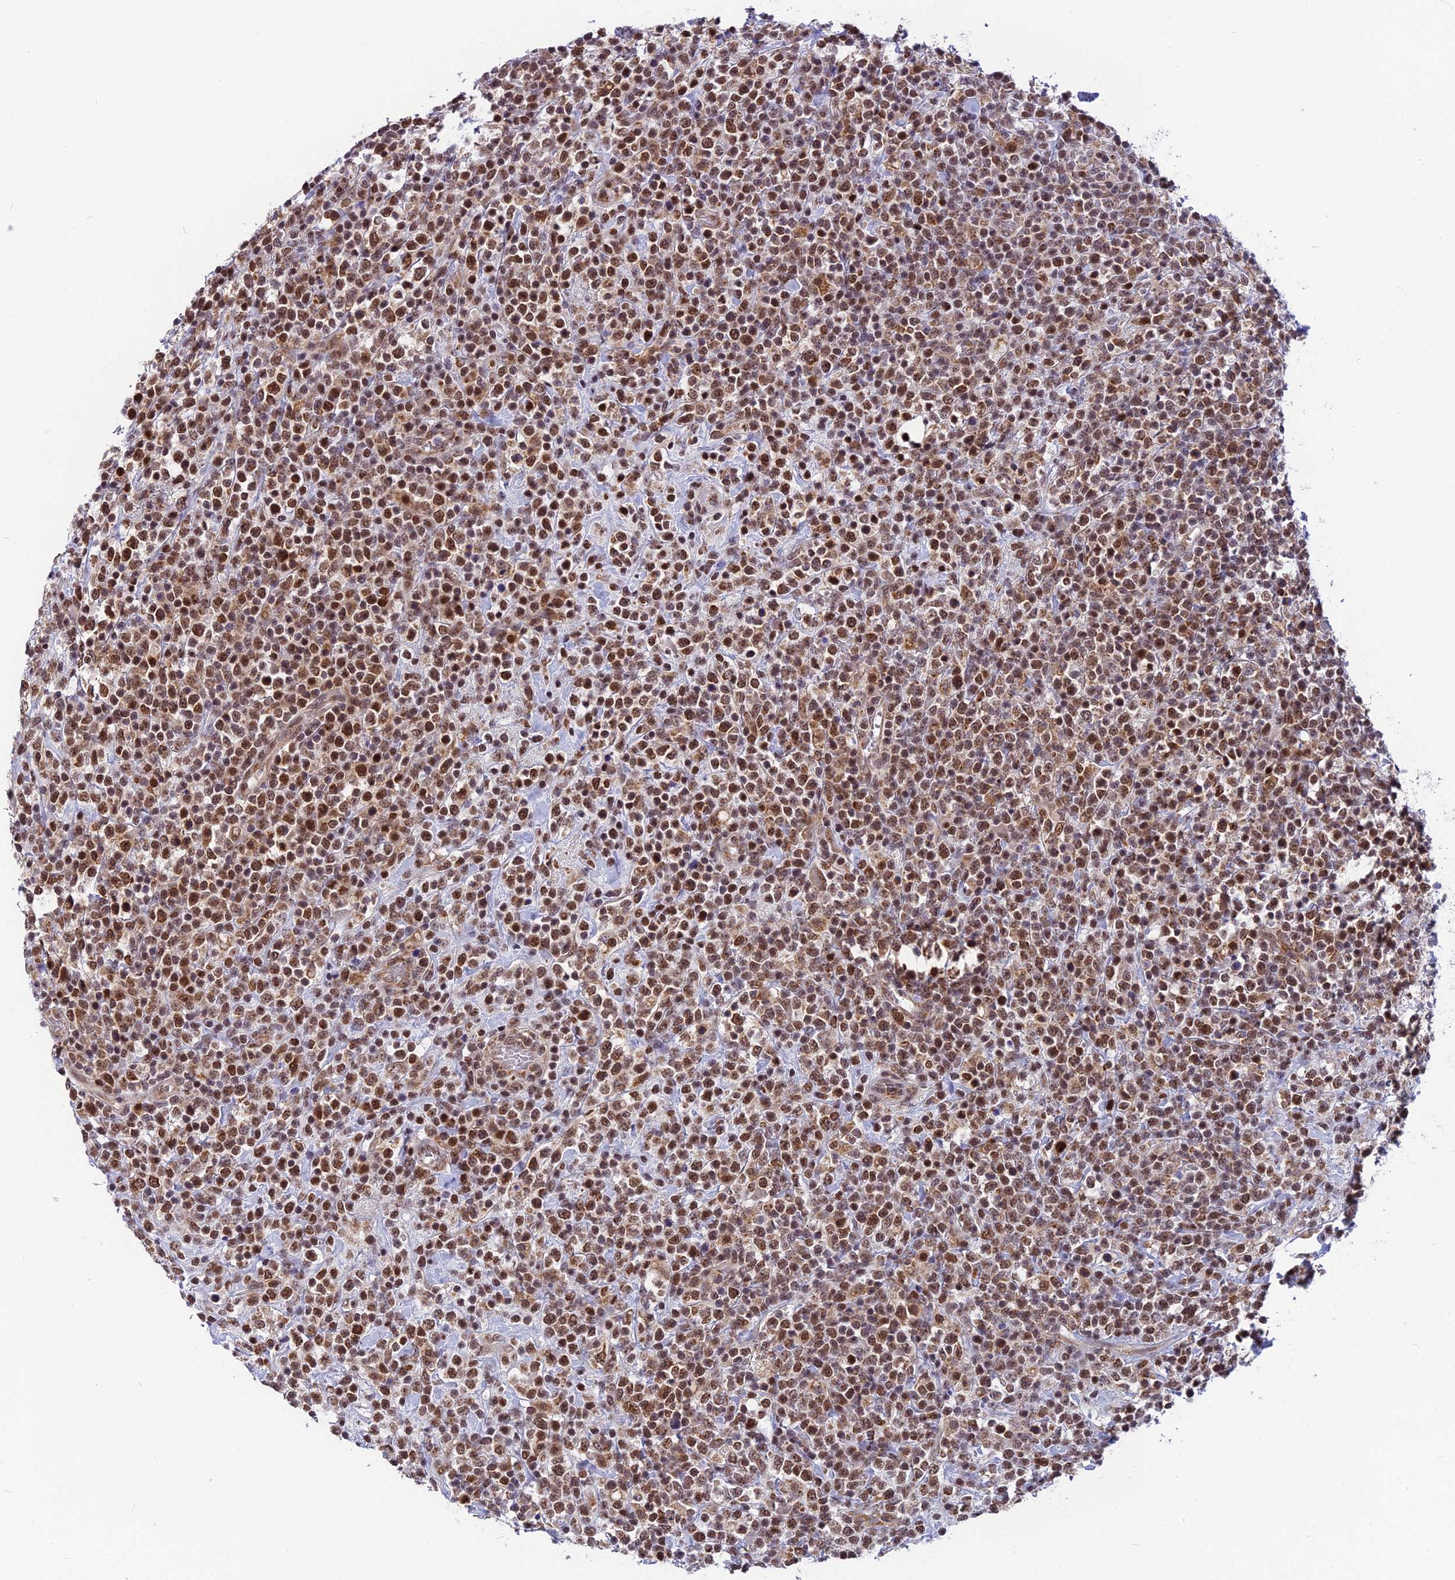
{"staining": {"intensity": "moderate", "quantity": ">75%", "location": "nuclear"}, "tissue": "lymphoma", "cell_type": "Tumor cells", "image_type": "cancer", "snomed": [{"axis": "morphology", "description": "Malignant lymphoma, non-Hodgkin's type, High grade"}, {"axis": "topography", "description": "Colon"}], "caption": "Protein staining of malignant lymphoma, non-Hodgkin's type (high-grade) tissue reveals moderate nuclear expression in about >75% of tumor cells.", "gene": "CMC1", "patient": {"sex": "female", "age": 53}}